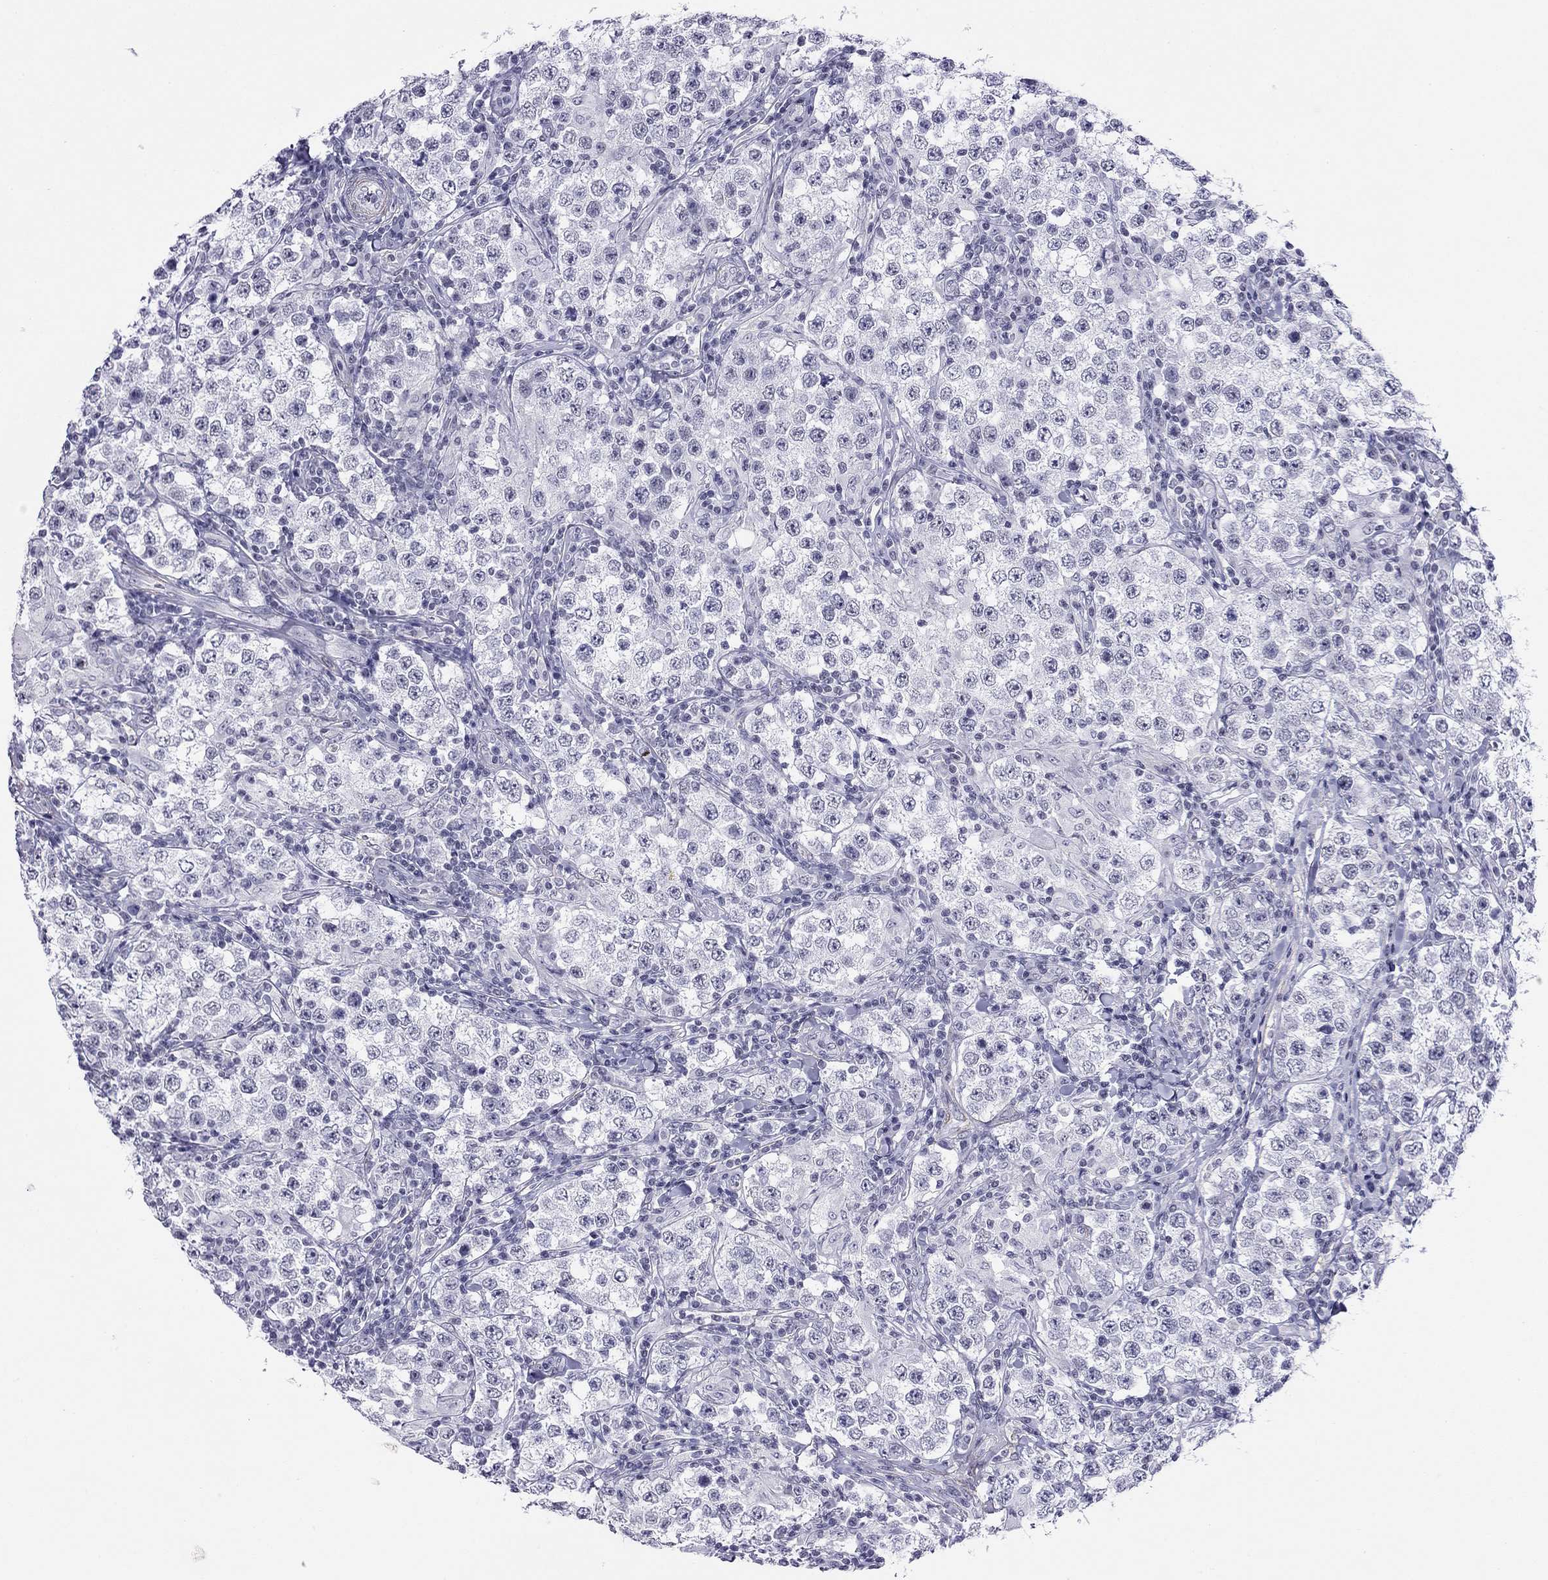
{"staining": {"intensity": "negative", "quantity": "none", "location": "none"}, "tissue": "testis cancer", "cell_type": "Tumor cells", "image_type": "cancer", "snomed": [{"axis": "morphology", "description": "Seminoma, NOS"}, {"axis": "morphology", "description": "Carcinoma, Embryonal, NOS"}, {"axis": "topography", "description": "Testis"}], "caption": "Tumor cells show no significant protein expression in seminoma (testis).", "gene": "MYMX", "patient": {"sex": "male", "age": 41}}